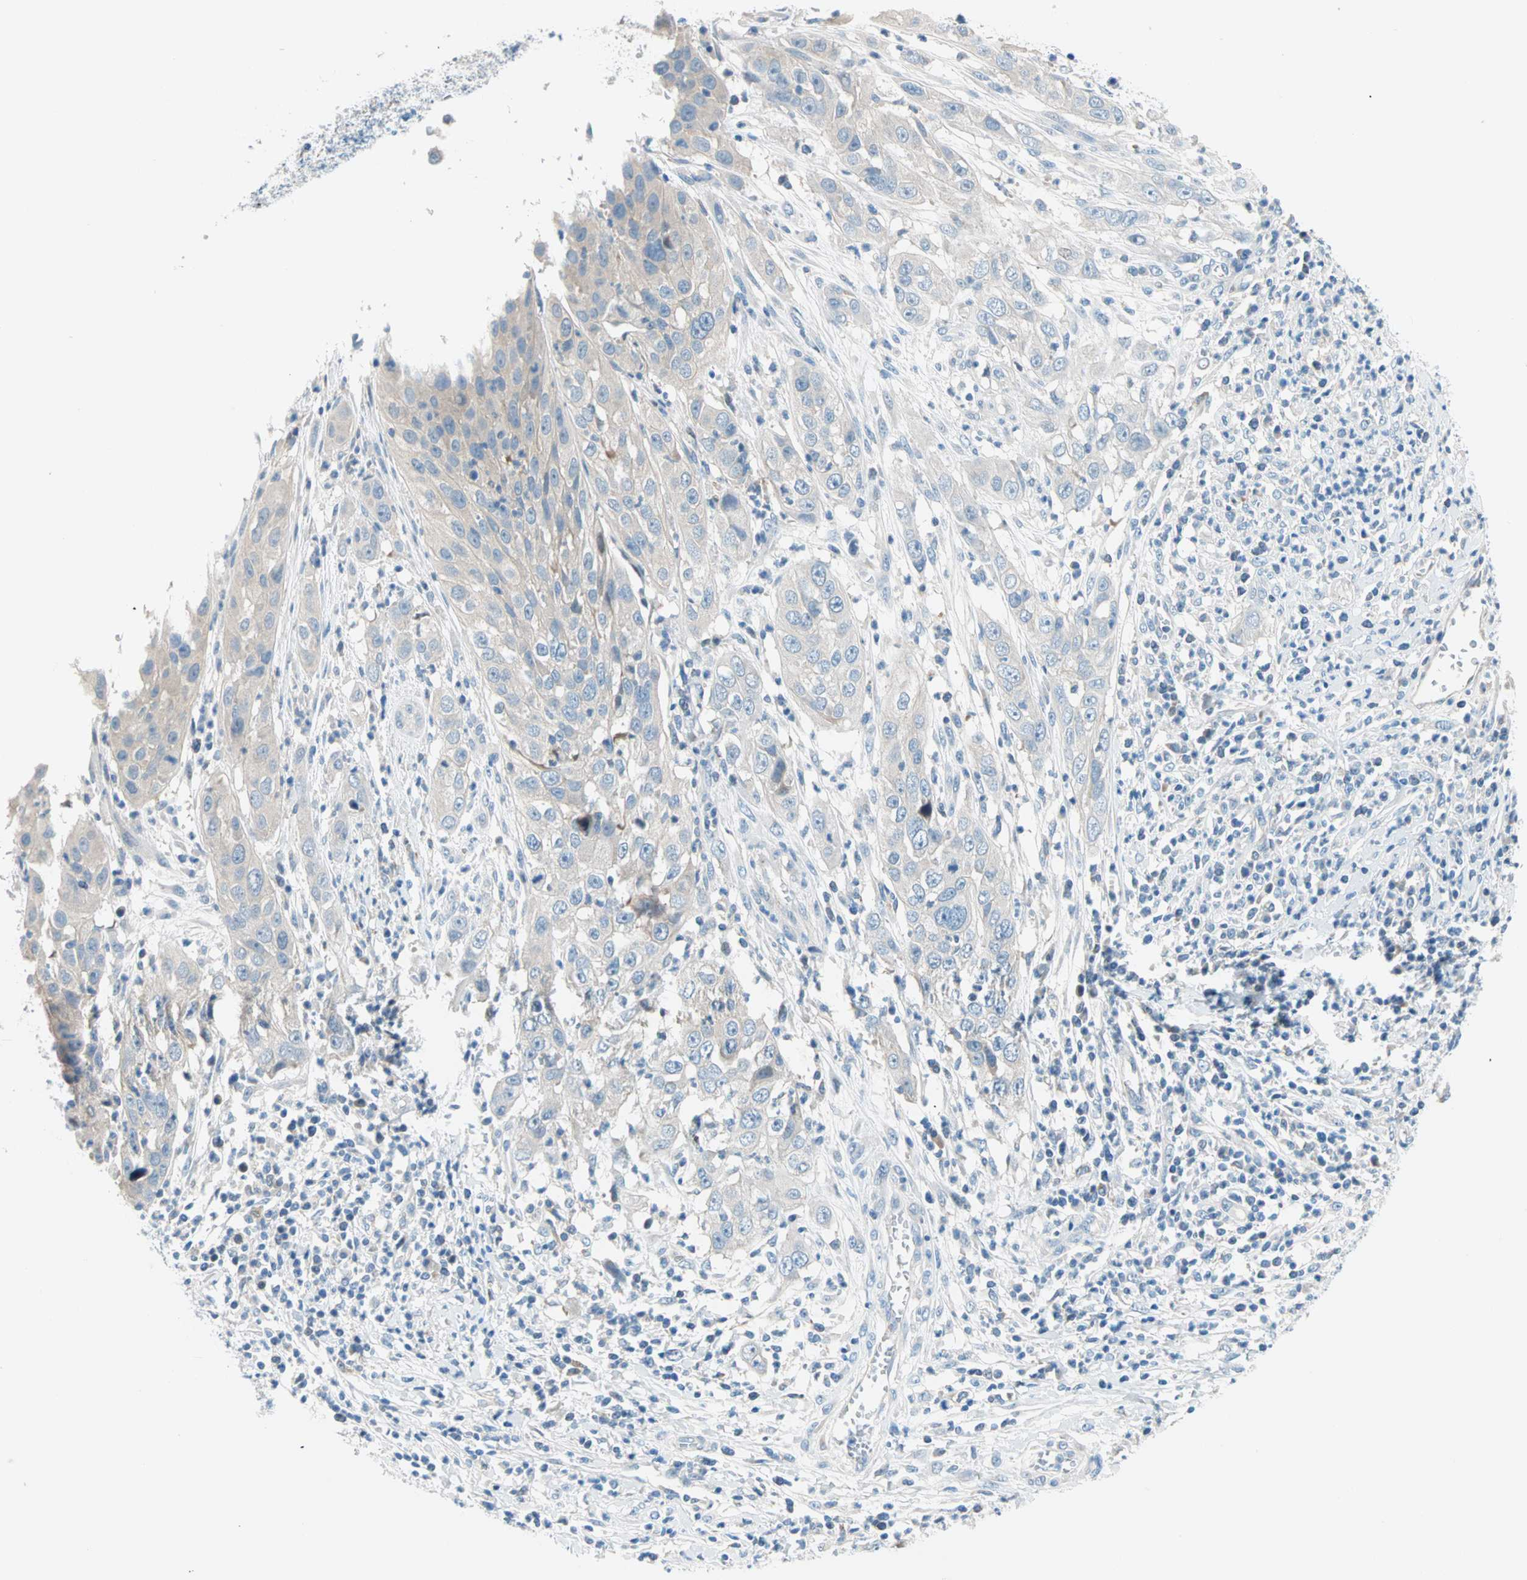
{"staining": {"intensity": "negative", "quantity": "none", "location": "none"}, "tissue": "cervical cancer", "cell_type": "Tumor cells", "image_type": "cancer", "snomed": [{"axis": "morphology", "description": "Squamous cell carcinoma, NOS"}, {"axis": "topography", "description": "Cervix"}], "caption": "Protein analysis of cervical squamous cell carcinoma exhibits no significant expression in tumor cells. (DAB (3,3'-diaminobenzidine) IHC visualized using brightfield microscopy, high magnification).", "gene": "TMEM163", "patient": {"sex": "female", "age": 32}}